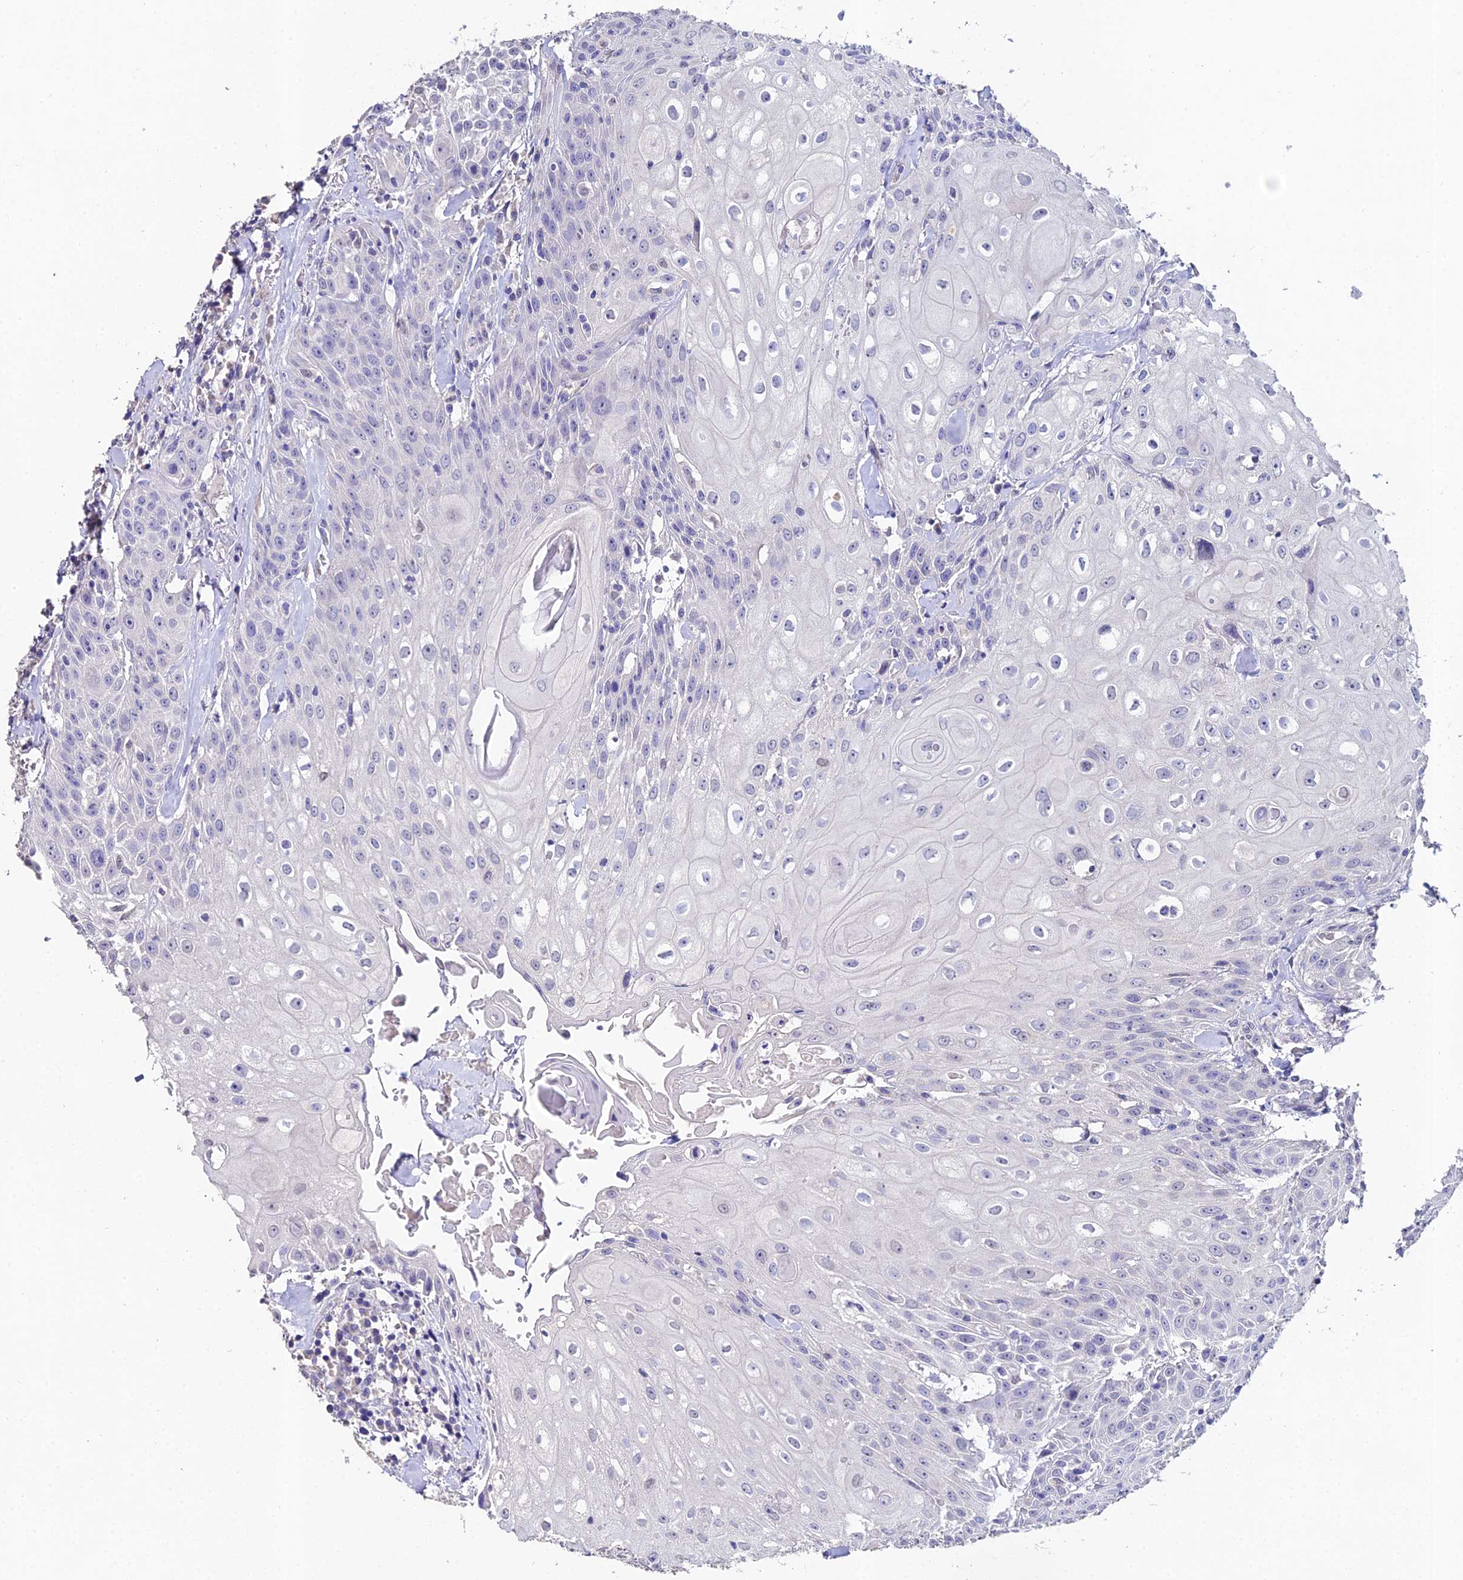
{"staining": {"intensity": "negative", "quantity": "none", "location": "none"}, "tissue": "head and neck cancer", "cell_type": "Tumor cells", "image_type": "cancer", "snomed": [{"axis": "morphology", "description": "Squamous cell carcinoma, NOS"}, {"axis": "topography", "description": "Oral tissue"}, {"axis": "topography", "description": "Head-Neck"}], "caption": "IHC of head and neck squamous cell carcinoma exhibits no staining in tumor cells.", "gene": "ESRRG", "patient": {"sex": "female", "age": 82}}